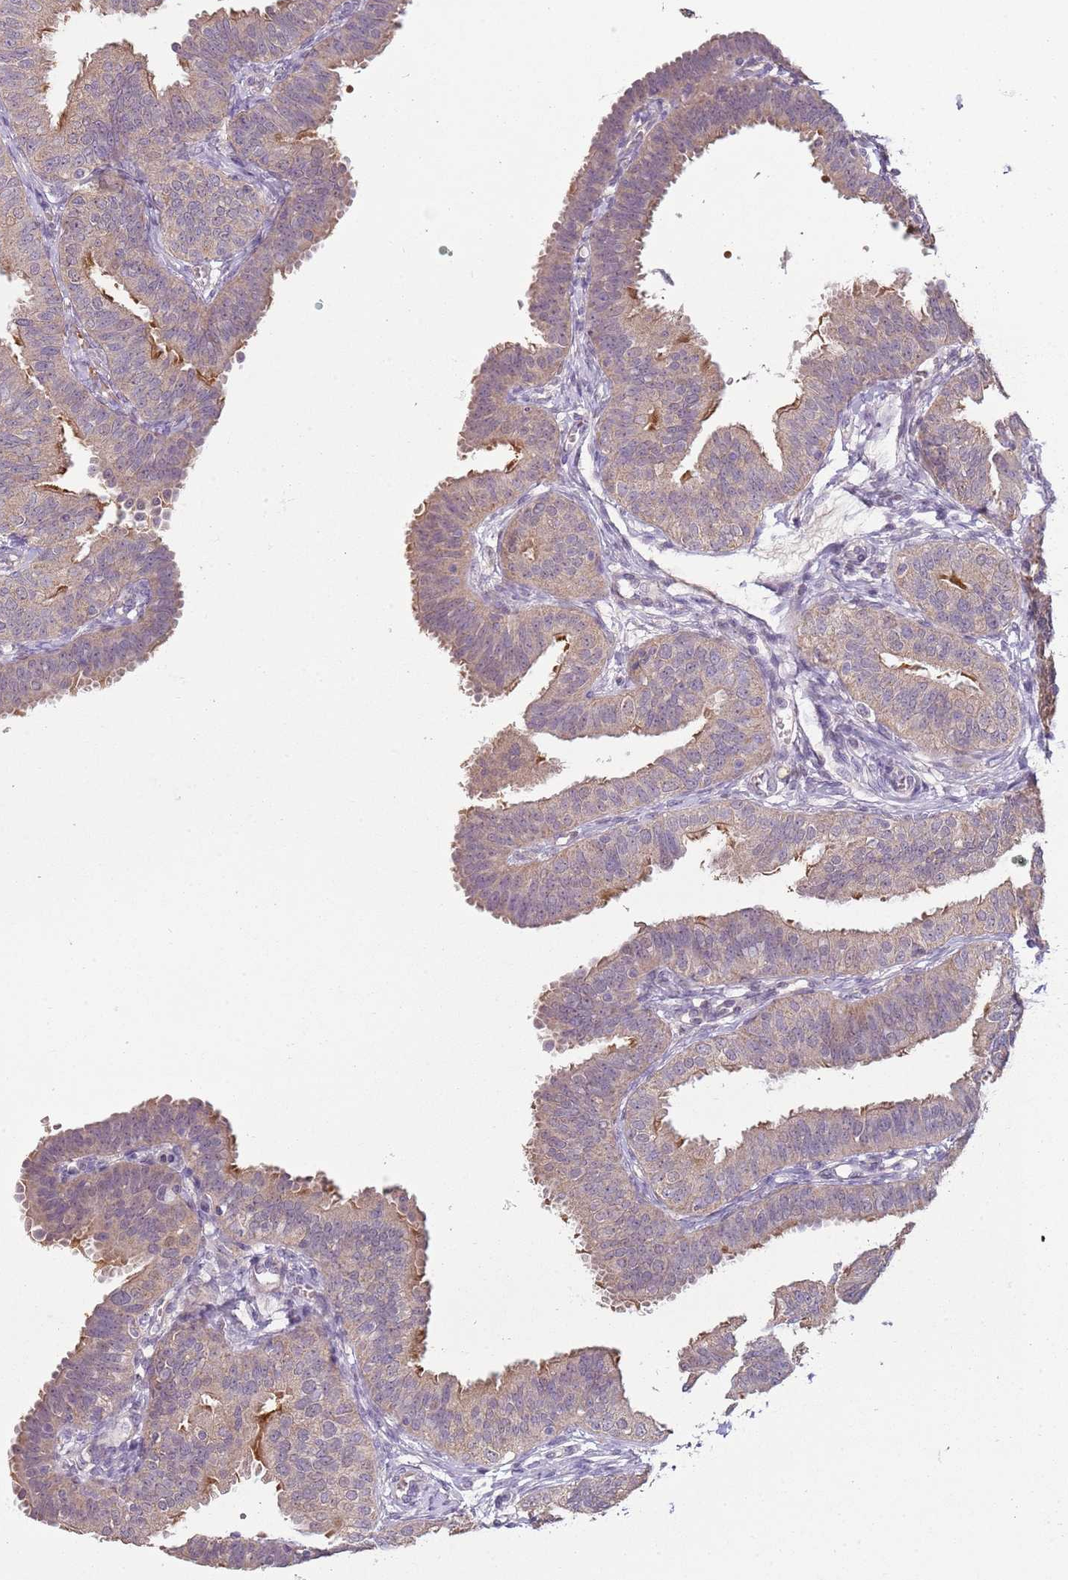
{"staining": {"intensity": "moderate", "quantity": "25%-75%", "location": "cytoplasmic/membranous"}, "tissue": "fallopian tube", "cell_type": "Glandular cells", "image_type": "normal", "snomed": [{"axis": "morphology", "description": "Normal tissue, NOS"}, {"axis": "topography", "description": "Fallopian tube"}], "caption": "Benign fallopian tube reveals moderate cytoplasmic/membranous expression in about 25%-75% of glandular cells, visualized by immunohistochemistry. (brown staining indicates protein expression, while blue staining denotes nuclei).", "gene": "TEKT4", "patient": {"sex": "female", "age": 35}}